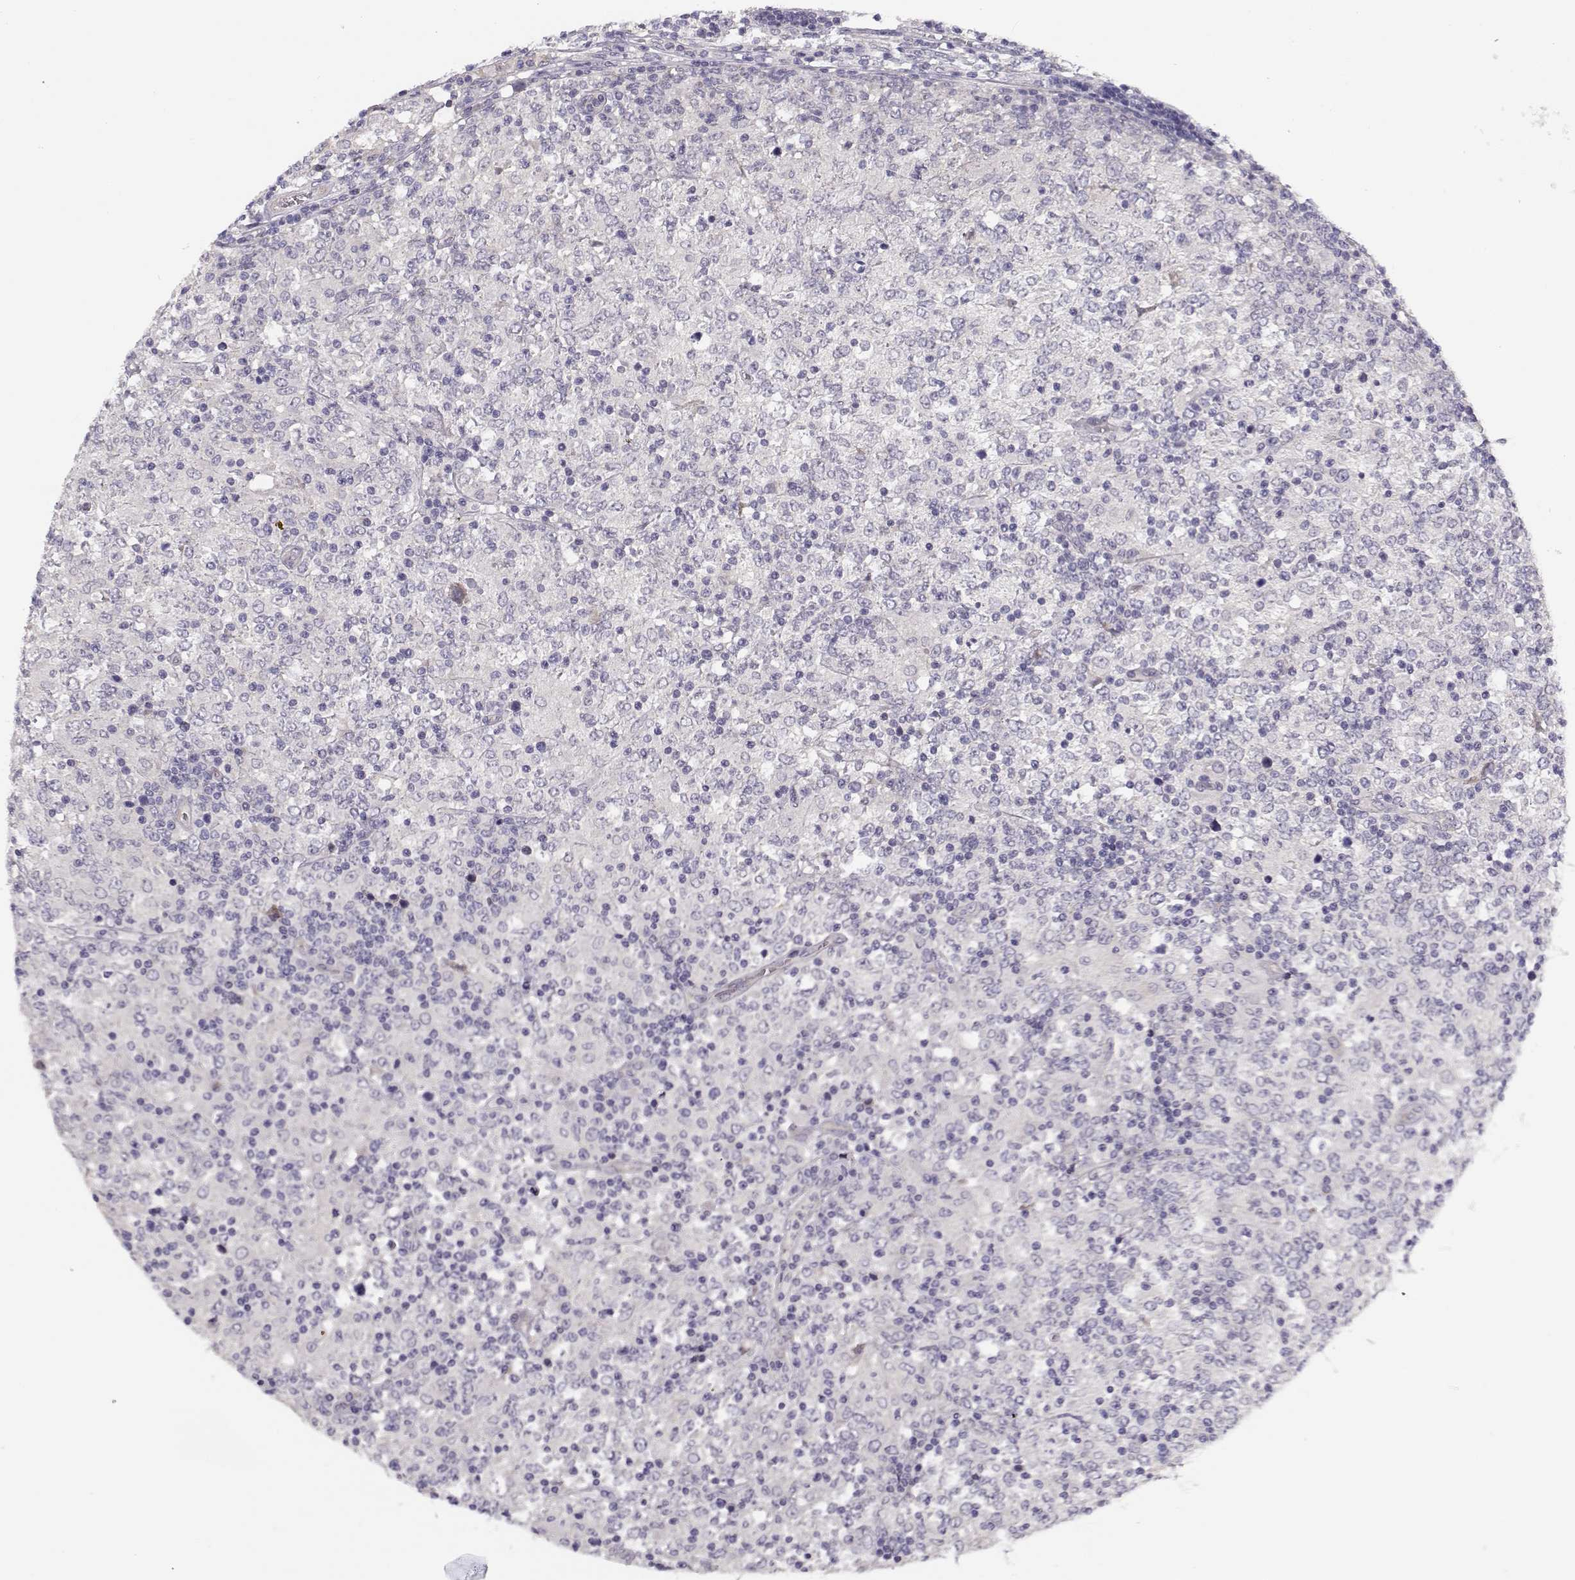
{"staining": {"intensity": "negative", "quantity": "none", "location": "none"}, "tissue": "lymphoma", "cell_type": "Tumor cells", "image_type": "cancer", "snomed": [{"axis": "morphology", "description": "Malignant lymphoma, non-Hodgkin's type, High grade"}, {"axis": "topography", "description": "Lymph node"}], "caption": "Immunohistochemistry (IHC) photomicrograph of neoplastic tissue: human lymphoma stained with DAB (3,3'-diaminobenzidine) reveals no significant protein expression in tumor cells.", "gene": "TMEM145", "patient": {"sex": "female", "age": 84}}